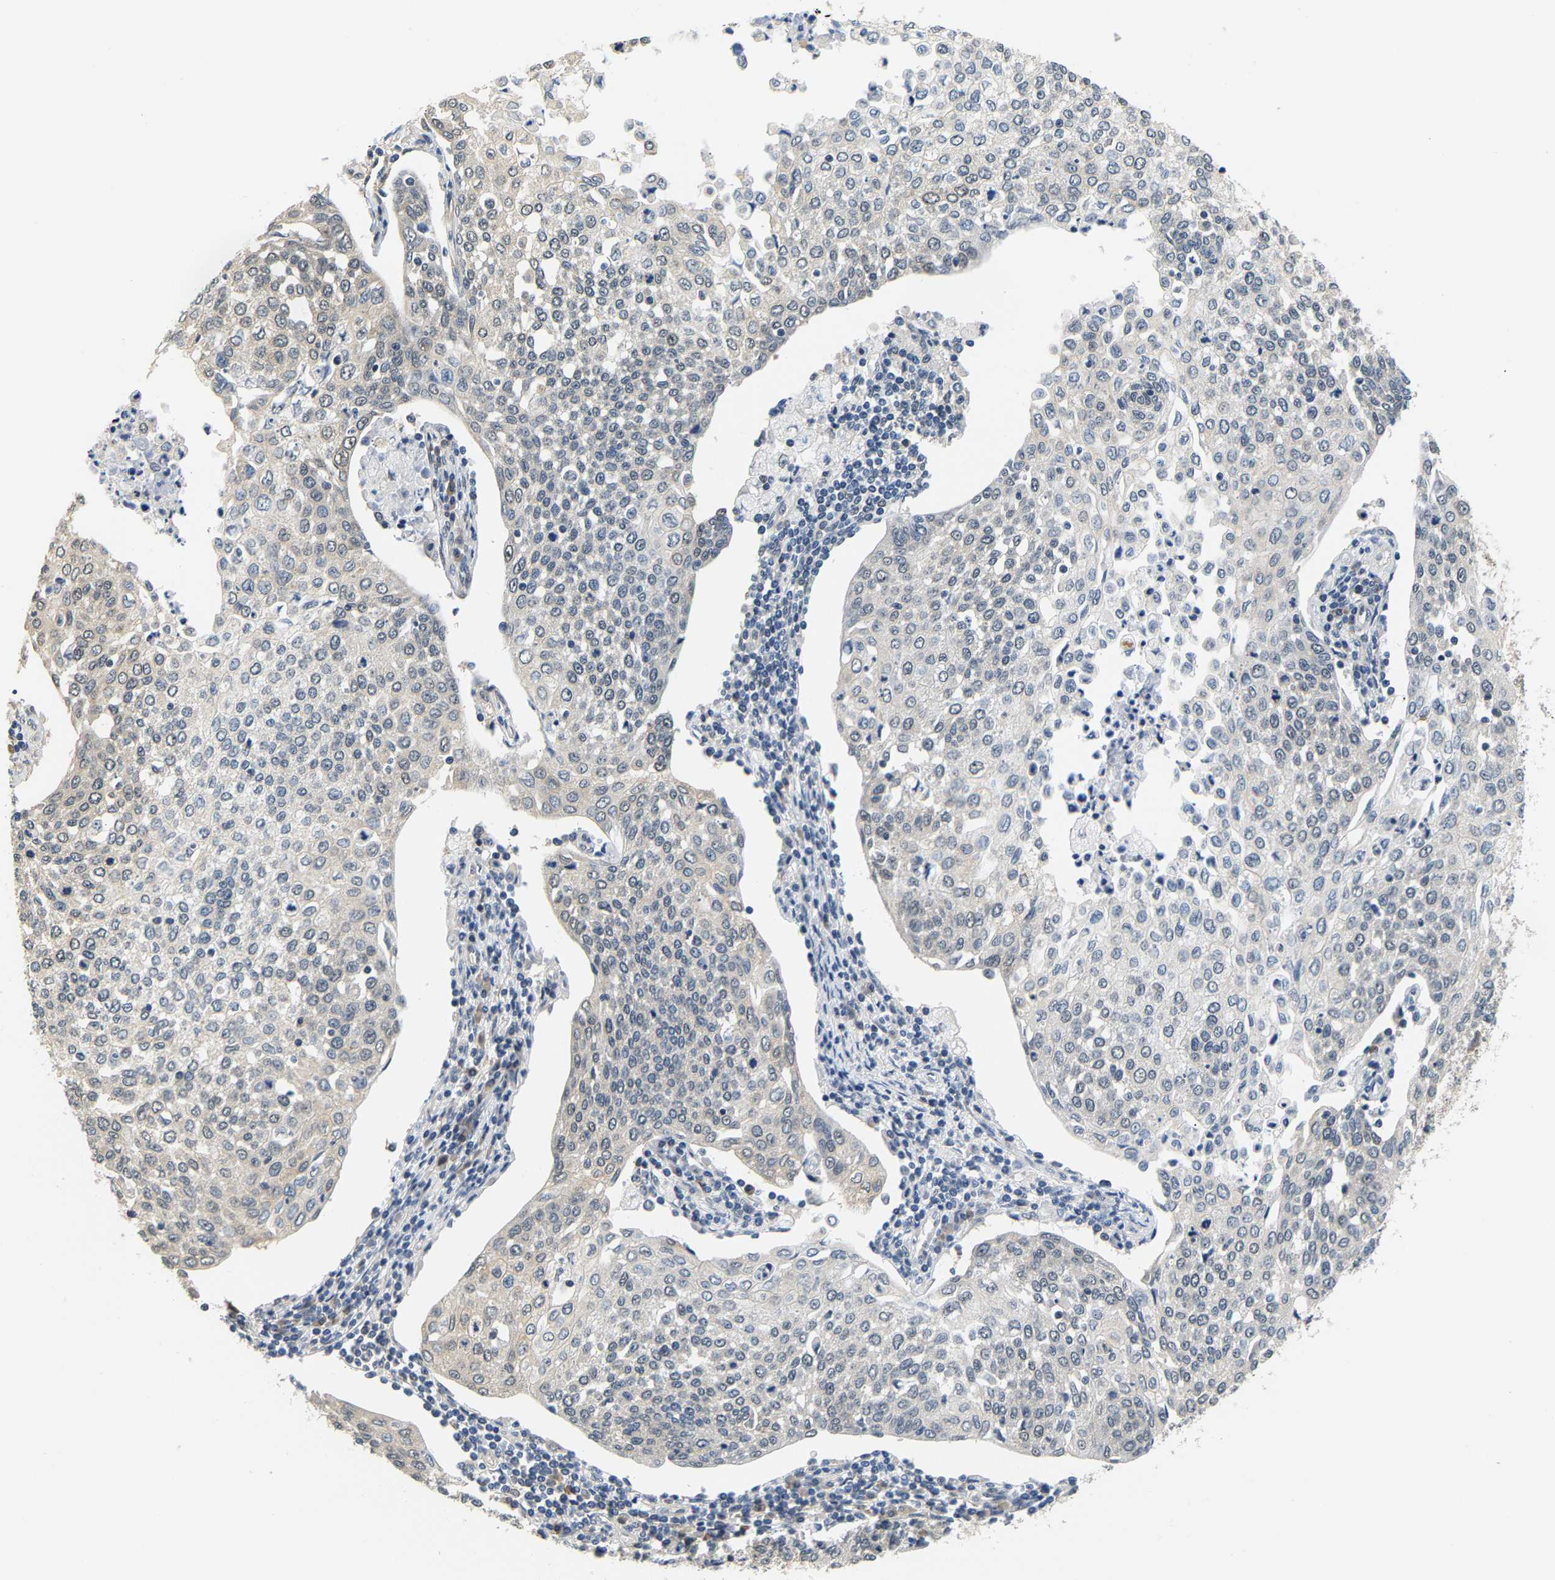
{"staining": {"intensity": "weak", "quantity": "<25%", "location": "cytoplasmic/membranous"}, "tissue": "cervical cancer", "cell_type": "Tumor cells", "image_type": "cancer", "snomed": [{"axis": "morphology", "description": "Squamous cell carcinoma, NOS"}, {"axis": "topography", "description": "Cervix"}], "caption": "A histopathology image of cervical cancer stained for a protein shows no brown staining in tumor cells.", "gene": "ARHGEF12", "patient": {"sex": "female", "age": 34}}